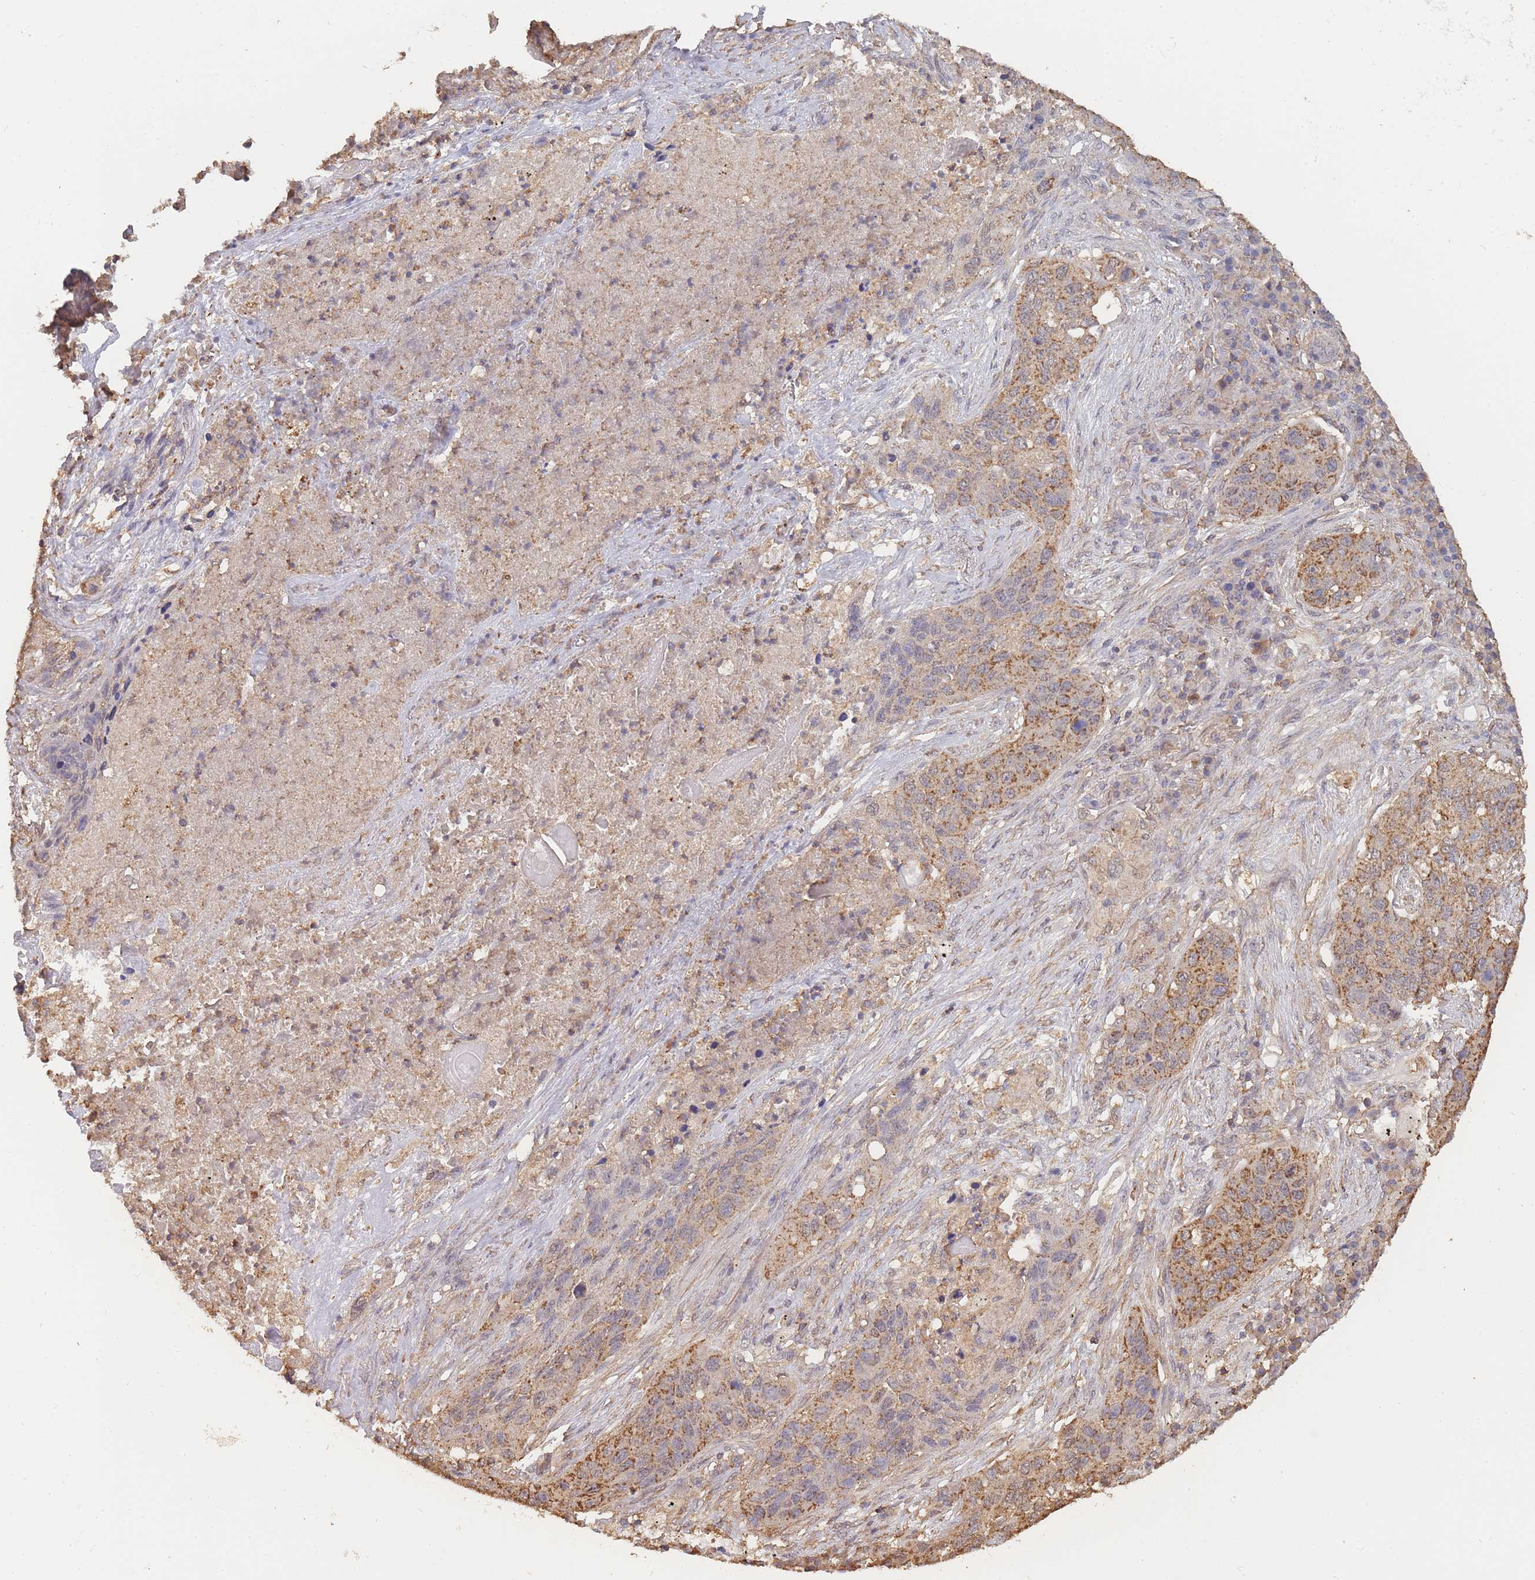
{"staining": {"intensity": "moderate", "quantity": ">75%", "location": "cytoplasmic/membranous"}, "tissue": "lung cancer", "cell_type": "Tumor cells", "image_type": "cancer", "snomed": [{"axis": "morphology", "description": "Squamous cell carcinoma, NOS"}, {"axis": "topography", "description": "Lung"}], "caption": "High-power microscopy captured an immunohistochemistry (IHC) photomicrograph of lung squamous cell carcinoma, revealing moderate cytoplasmic/membranous expression in about >75% of tumor cells.", "gene": "METRN", "patient": {"sex": "female", "age": 63}}